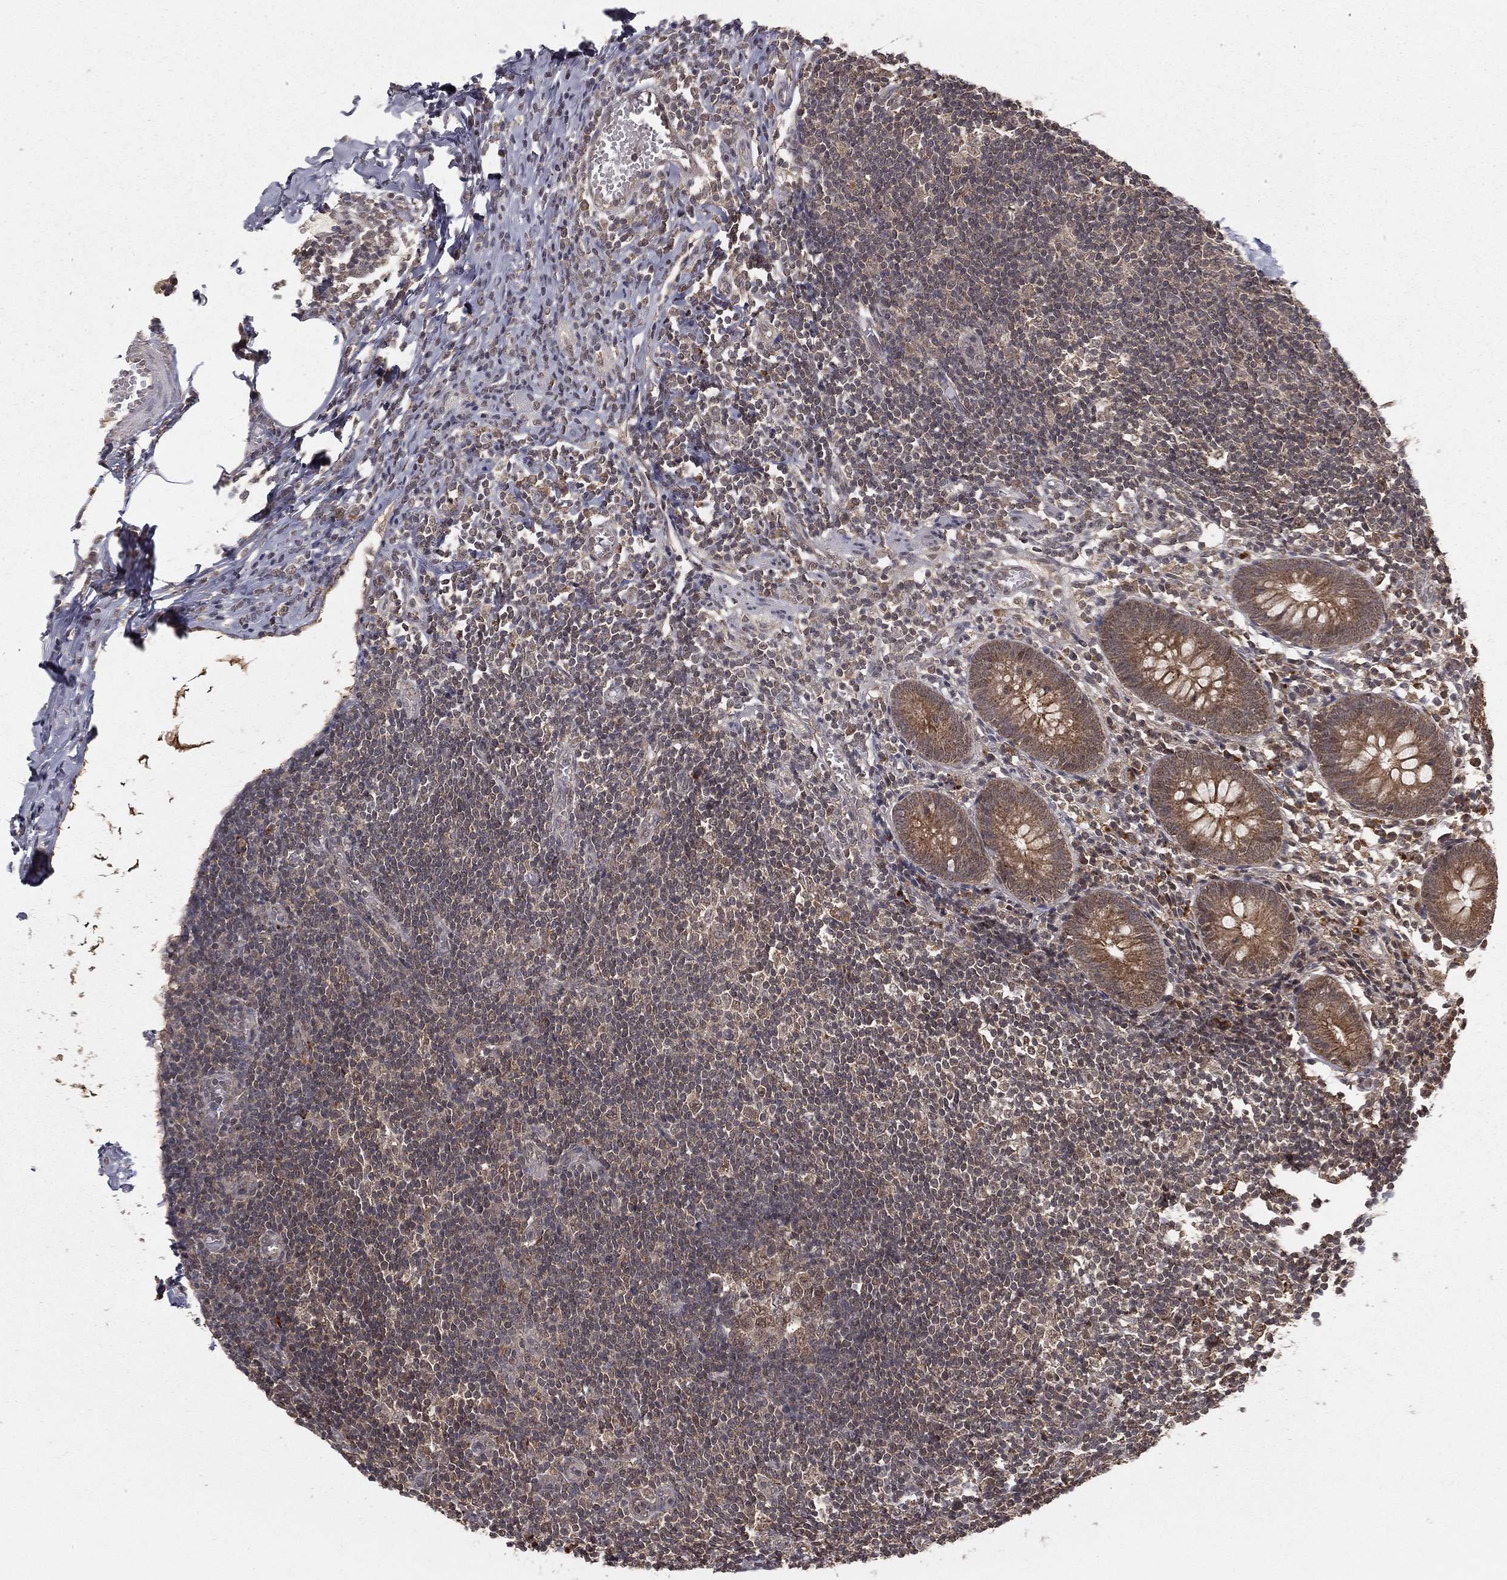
{"staining": {"intensity": "moderate", "quantity": "25%-75%", "location": "cytoplasmic/membranous"}, "tissue": "appendix", "cell_type": "Glandular cells", "image_type": "normal", "snomed": [{"axis": "morphology", "description": "Normal tissue, NOS"}, {"axis": "topography", "description": "Appendix"}], "caption": "Human appendix stained with a brown dye reveals moderate cytoplasmic/membranous positive staining in about 25%-75% of glandular cells.", "gene": "ZDHHC15", "patient": {"sex": "female", "age": 40}}